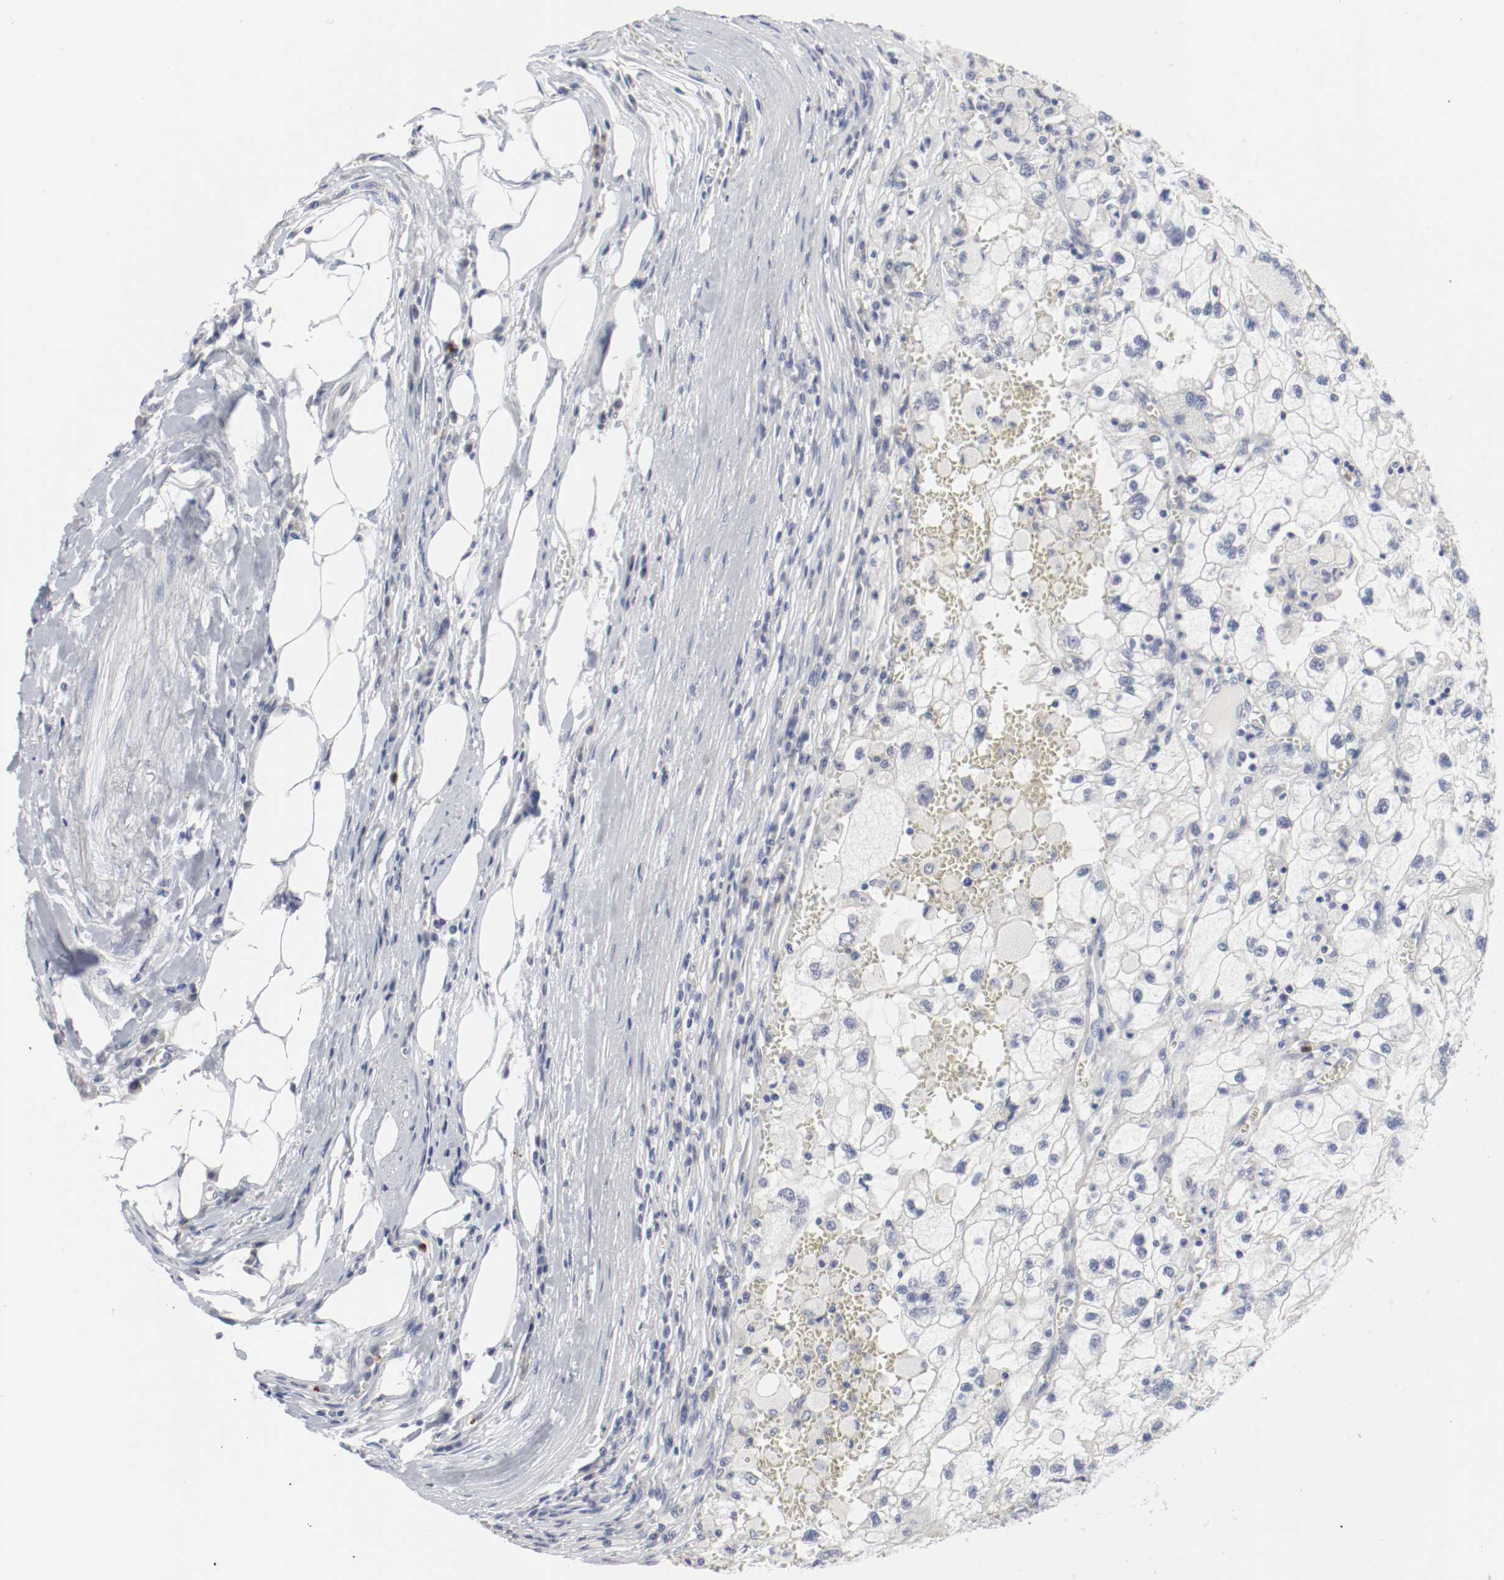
{"staining": {"intensity": "negative", "quantity": "none", "location": "none"}, "tissue": "renal cancer", "cell_type": "Tumor cells", "image_type": "cancer", "snomed": [{"axis": "morphology", "description": "Normal tissue, NOS"}, {"axis": "morphology", "description": "Adenocarcinoma, NOS"}, {"axis": "topography", "description": "Kidney"}], "caption": "Immunohistochemical staining of human adenocarcinoma (renal) shows no significant staining in tumor cells. (Brightfield microscopy of DAB (3,3'-diaminobenzidine) immunohistochemistry (IHC) at high magnification).", "gene": "CEBPE", "patient": {"sex": "male", "age": 71}}